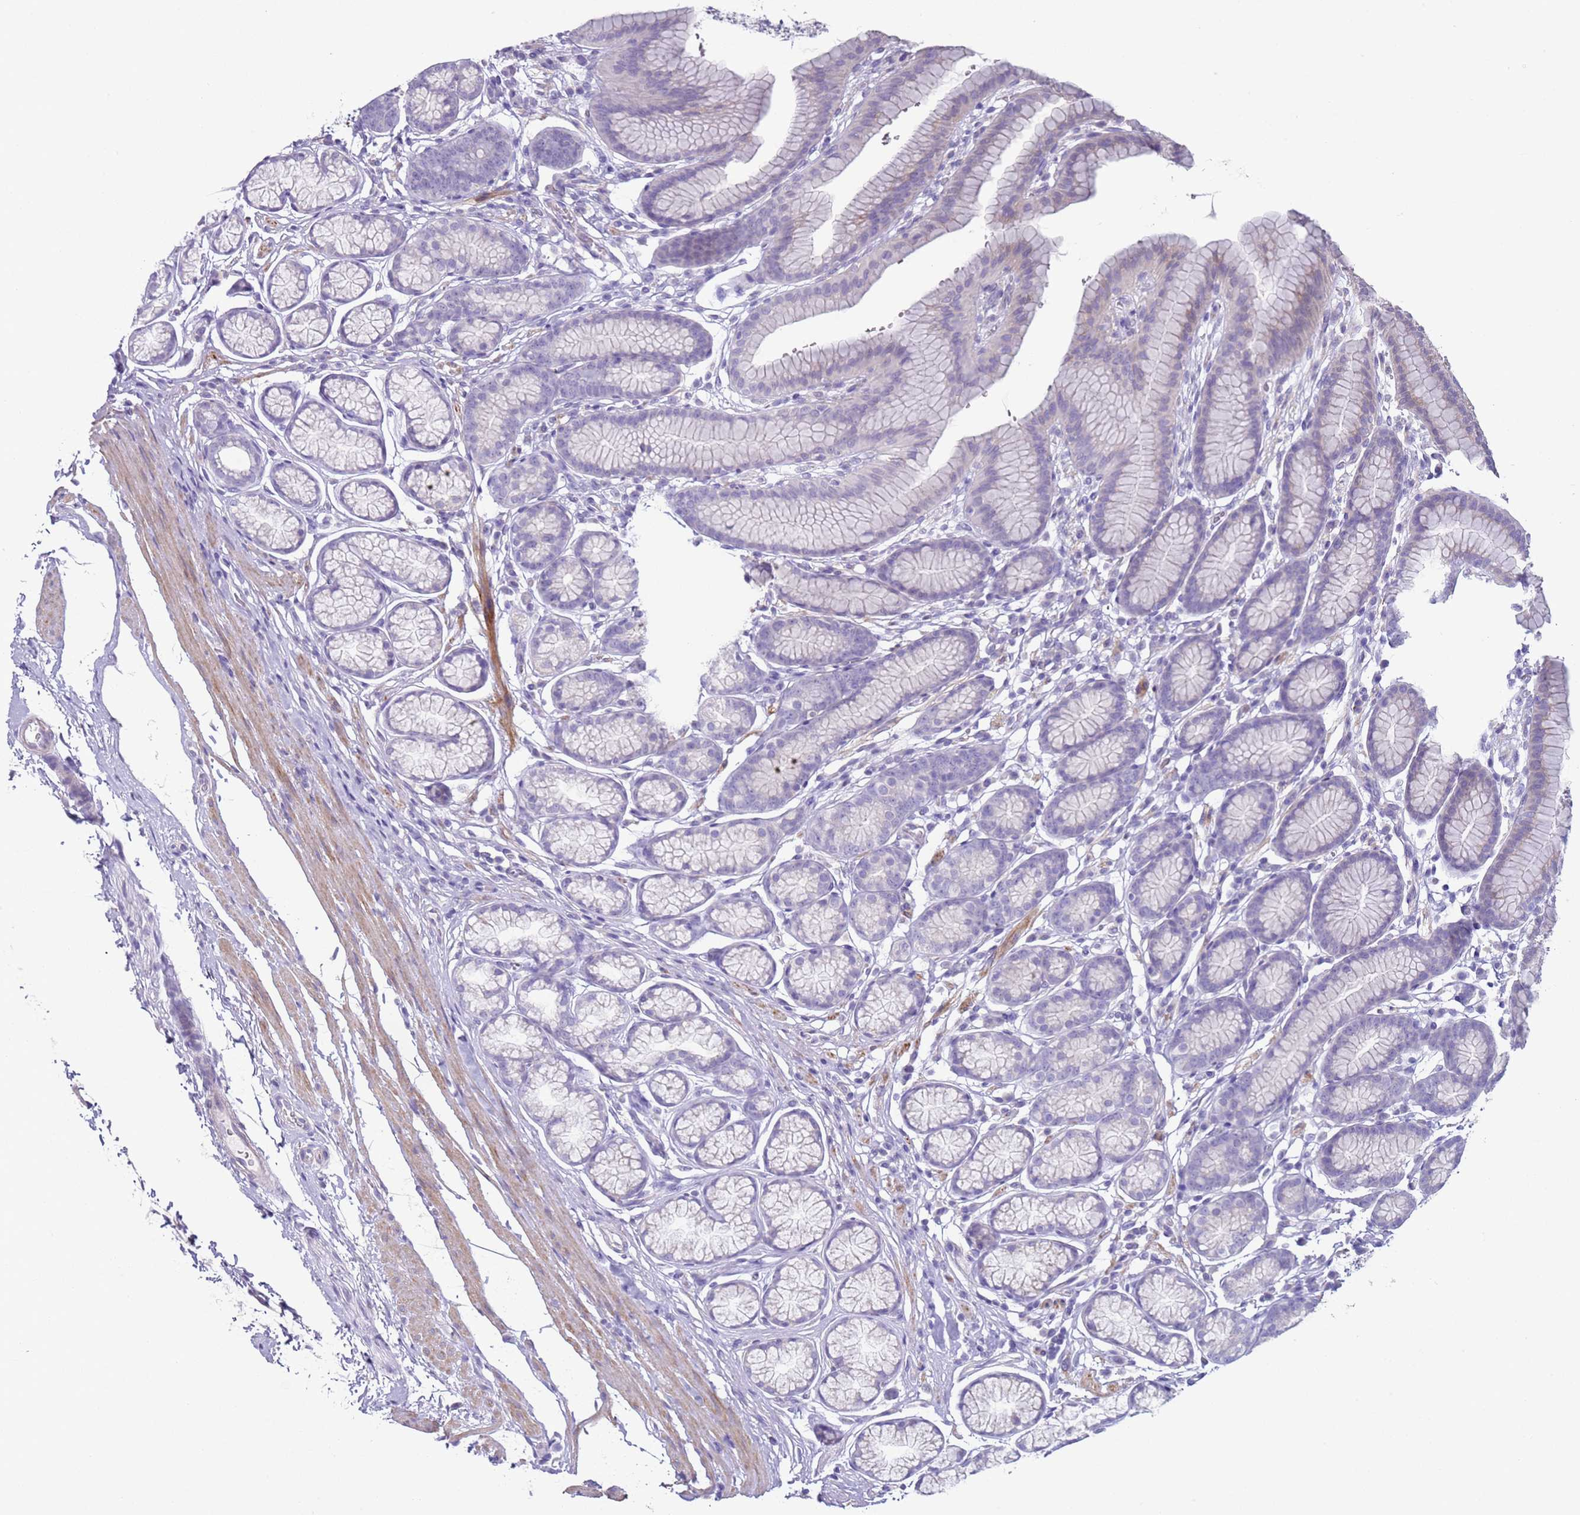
{"staining": {"intensity": "negative", "quantity": "none", "location": "none"}, "tissue": "stomach", "cell_type": "Glandular cells", "image_type": "normal", "snomed": [{"axis": "morphology", "description": "Normal tissue, NOS"}, {"axis": "topography", "description": "Stomach"}], "caption": "Immunohistochemistry (IHC) photomicrograph of unremarkable stomach: human stomach stained with DAB displays no significant protein positivity in glandular cells.", "gene": "NPAP1", "patient": {"sex": "male", "age": 42}}